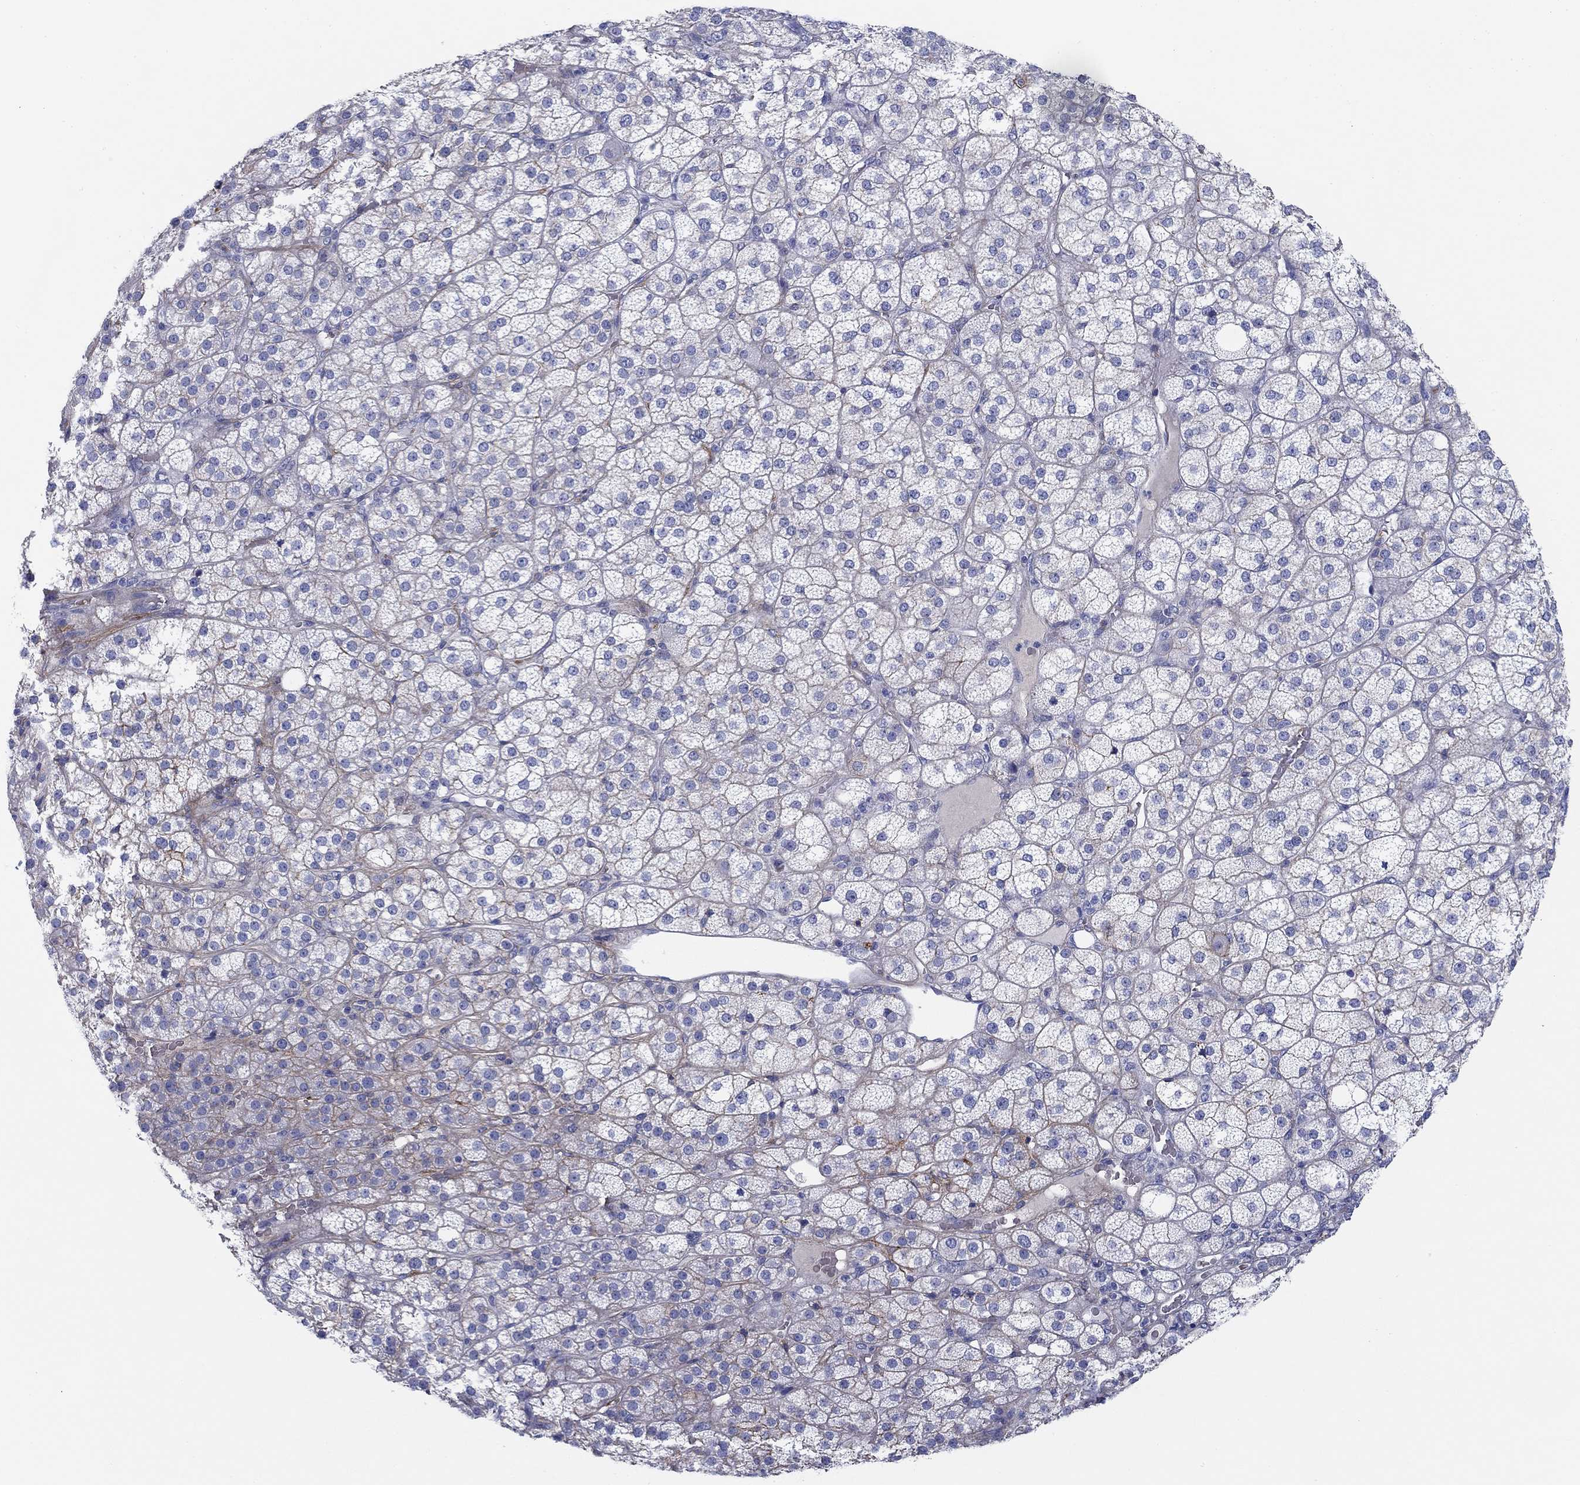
{"staining": {"intensity": "weak", "quantity": "<25%", "location": "cytoplasmic/membranous"}, "tissue": "adrenal gland", "cell_type": "Glandular cells", "image_type": "normal", "snomed": [{"axis": "morphology", "description": "Normal tissue, NOS"}, {"axis": "topography", "description": "Adrenal gland"}], "caption": "An immunohistochemistry (IHC) image of unremarkable adrenal gland is shown. There is no staining in glandular cells of adrenal gland. (Stains: DAB (3,3'-diaminobenzidine) IHC with hematoxylin counter stain, Microscopy: brightfield microscopy at high magnification).", "gene": "GPC1", "patient": {"sex": "female", "age": 60}}